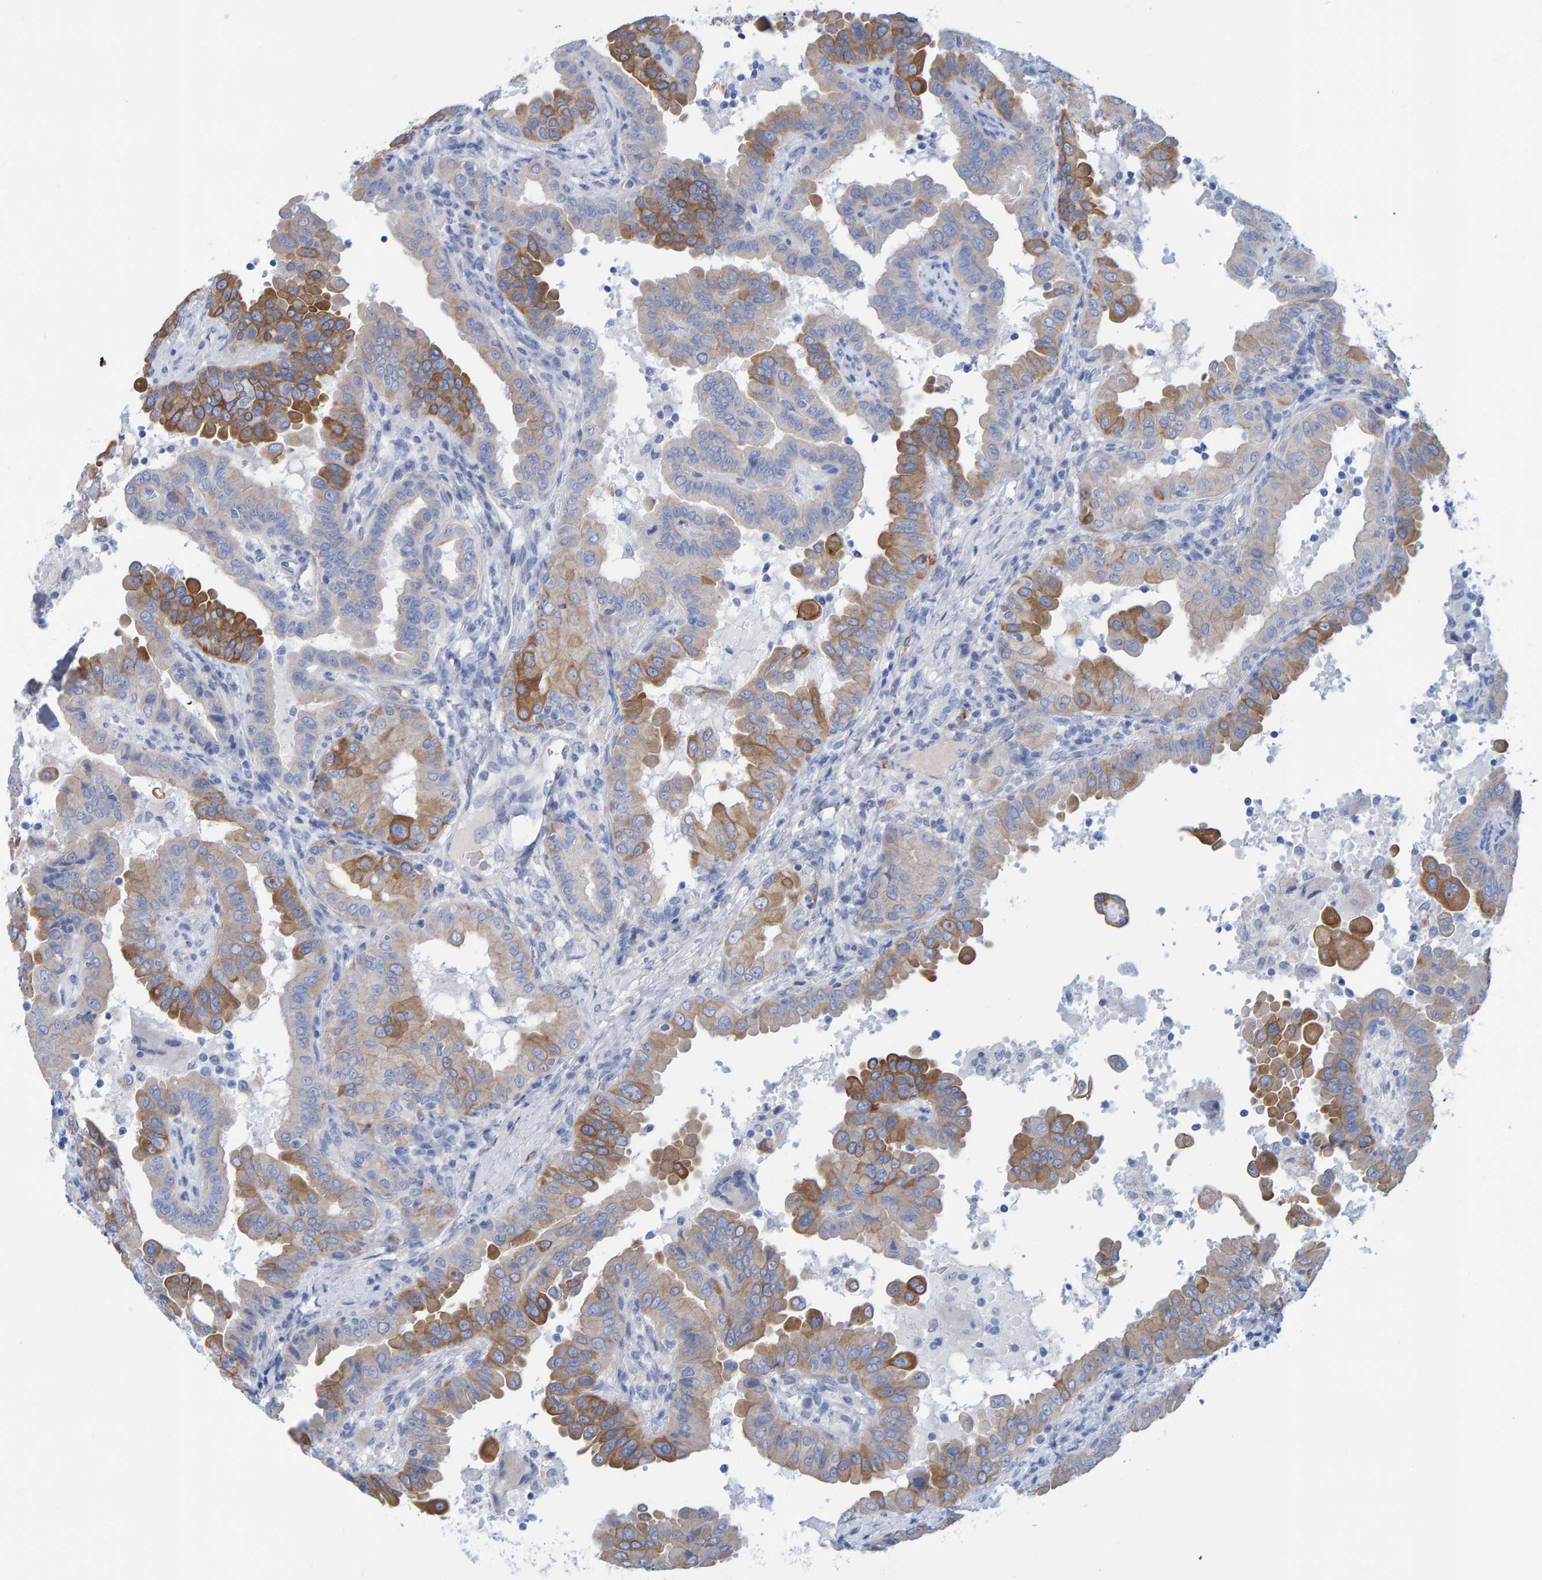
{"staining": {"intensity": "moderate", "quantity": "25%-75%", "location": "cytoplasmic/membranous"}, "tissue": "thyroid cancer", "cell_type": "Tumor cells", "image_type": "cancer", "snomed": [{"axis": "morphology", "description": "Papillary adenocarcinoma, NOS"}, {"axis": "topography", "description": "Thyroid gland"}], "caption": "Papillary adenocarcinoma (thyroid) stained with a protein marker demonstrates moderate staining in tumor cells.", "gene": "JAKMIP3", "patient": {"sex": "male", "age": 33}}